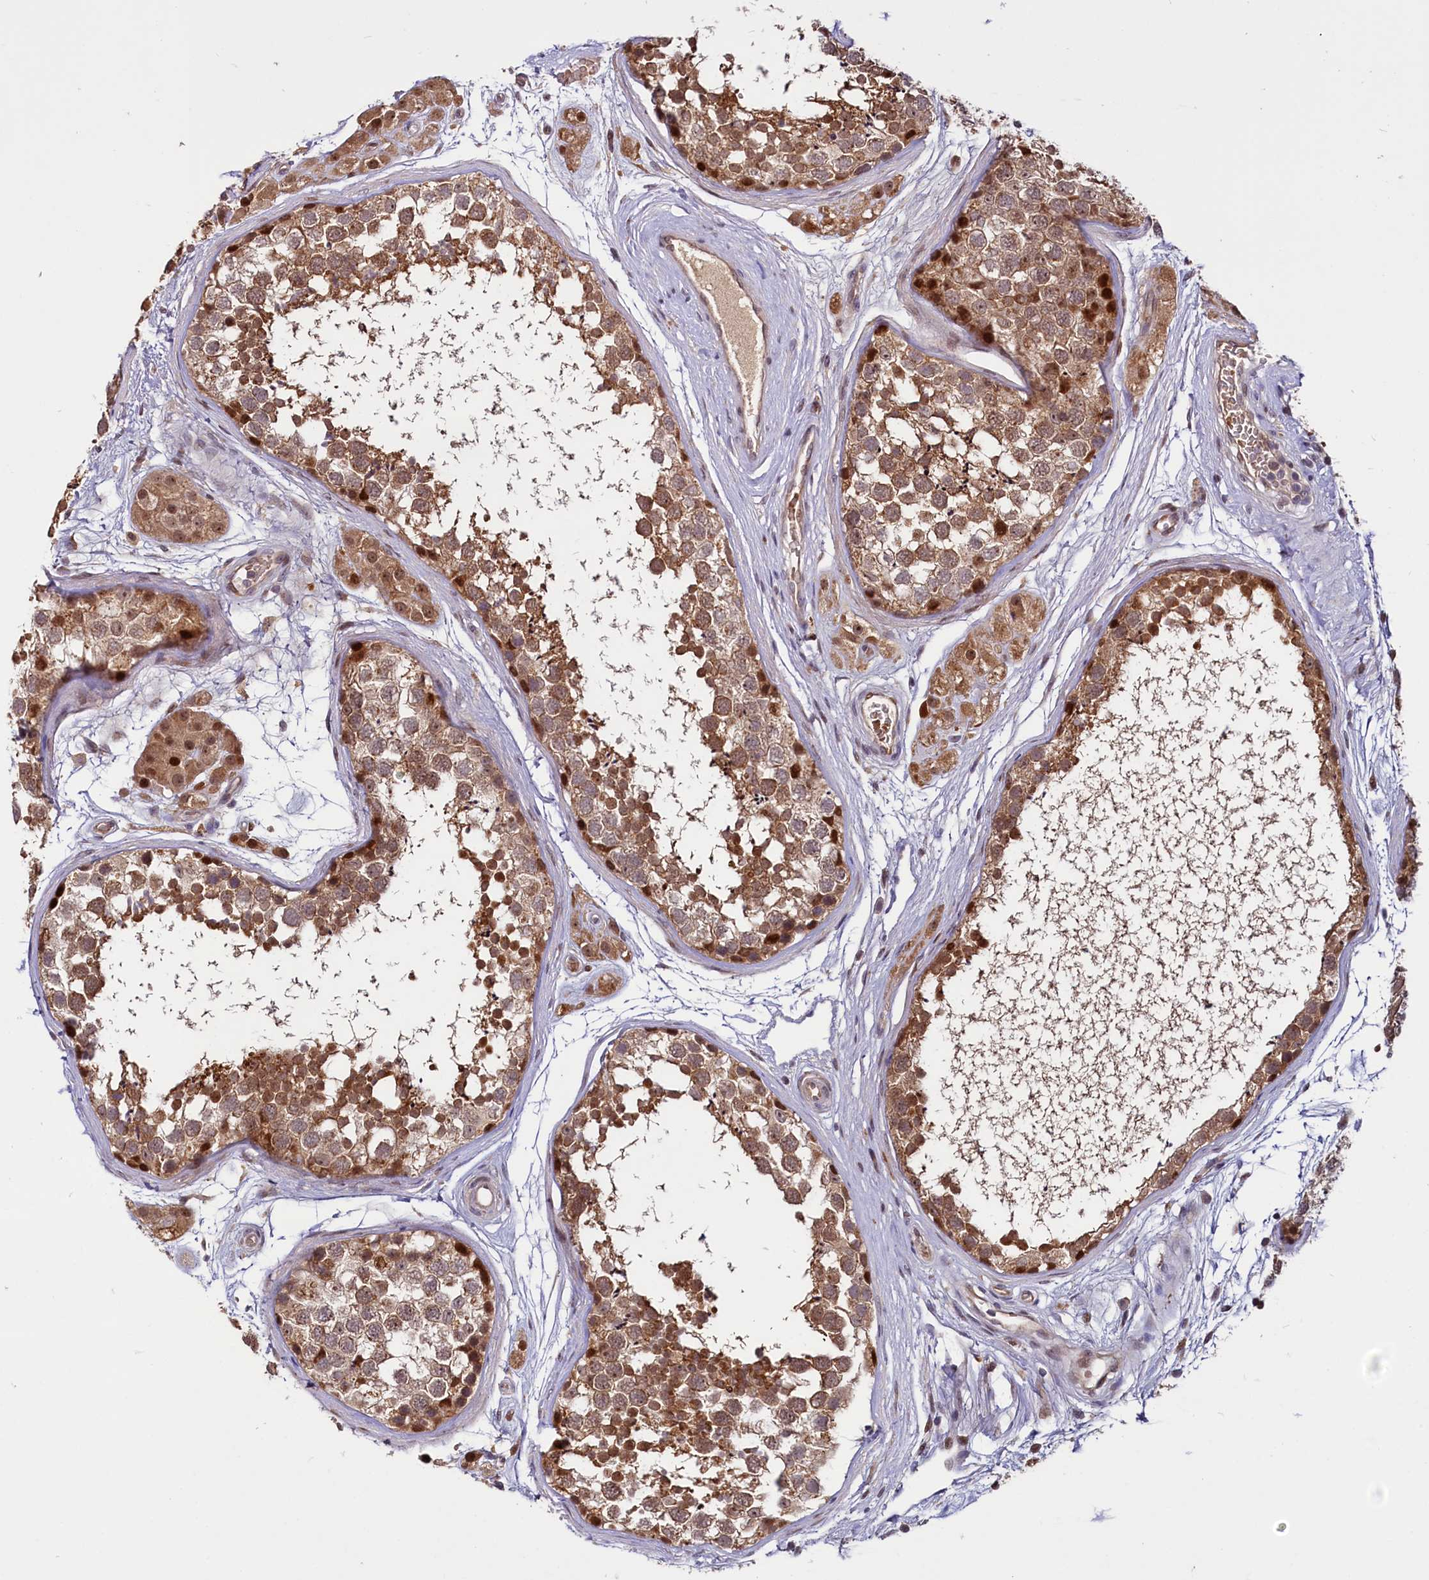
{"staining": {"intensity": "moderate", "quantity": ">75%", "location": "cytoplasmic/membranous,nuclear"}, "tissue": "testis", "cell_type": "Cells in seminiferous ducts", "image_type": "normal", "snomed": [{"axis": "morphology", "description": "Normal tissue, NOS"}, {"axis": "topography", "description": "Testis"}], "caption": "Immunohistochemistry (IHC) staining of unremarkable testis, which shows medium levels of moderate cytoplasmic/membranous,nuclear expression in about >75% of cells in seminiferous ducts indicating moderate cytoplasmic/membranous,nuclear protein positivity. The staining was performed using DAB (3,3'-diaminobenzidine) (brown) for protein detection and nuclei were counterstained in hematoxylin (blue).", "gene": "N4BP2L1", "patient": {"sex": "male", "age": 56}}